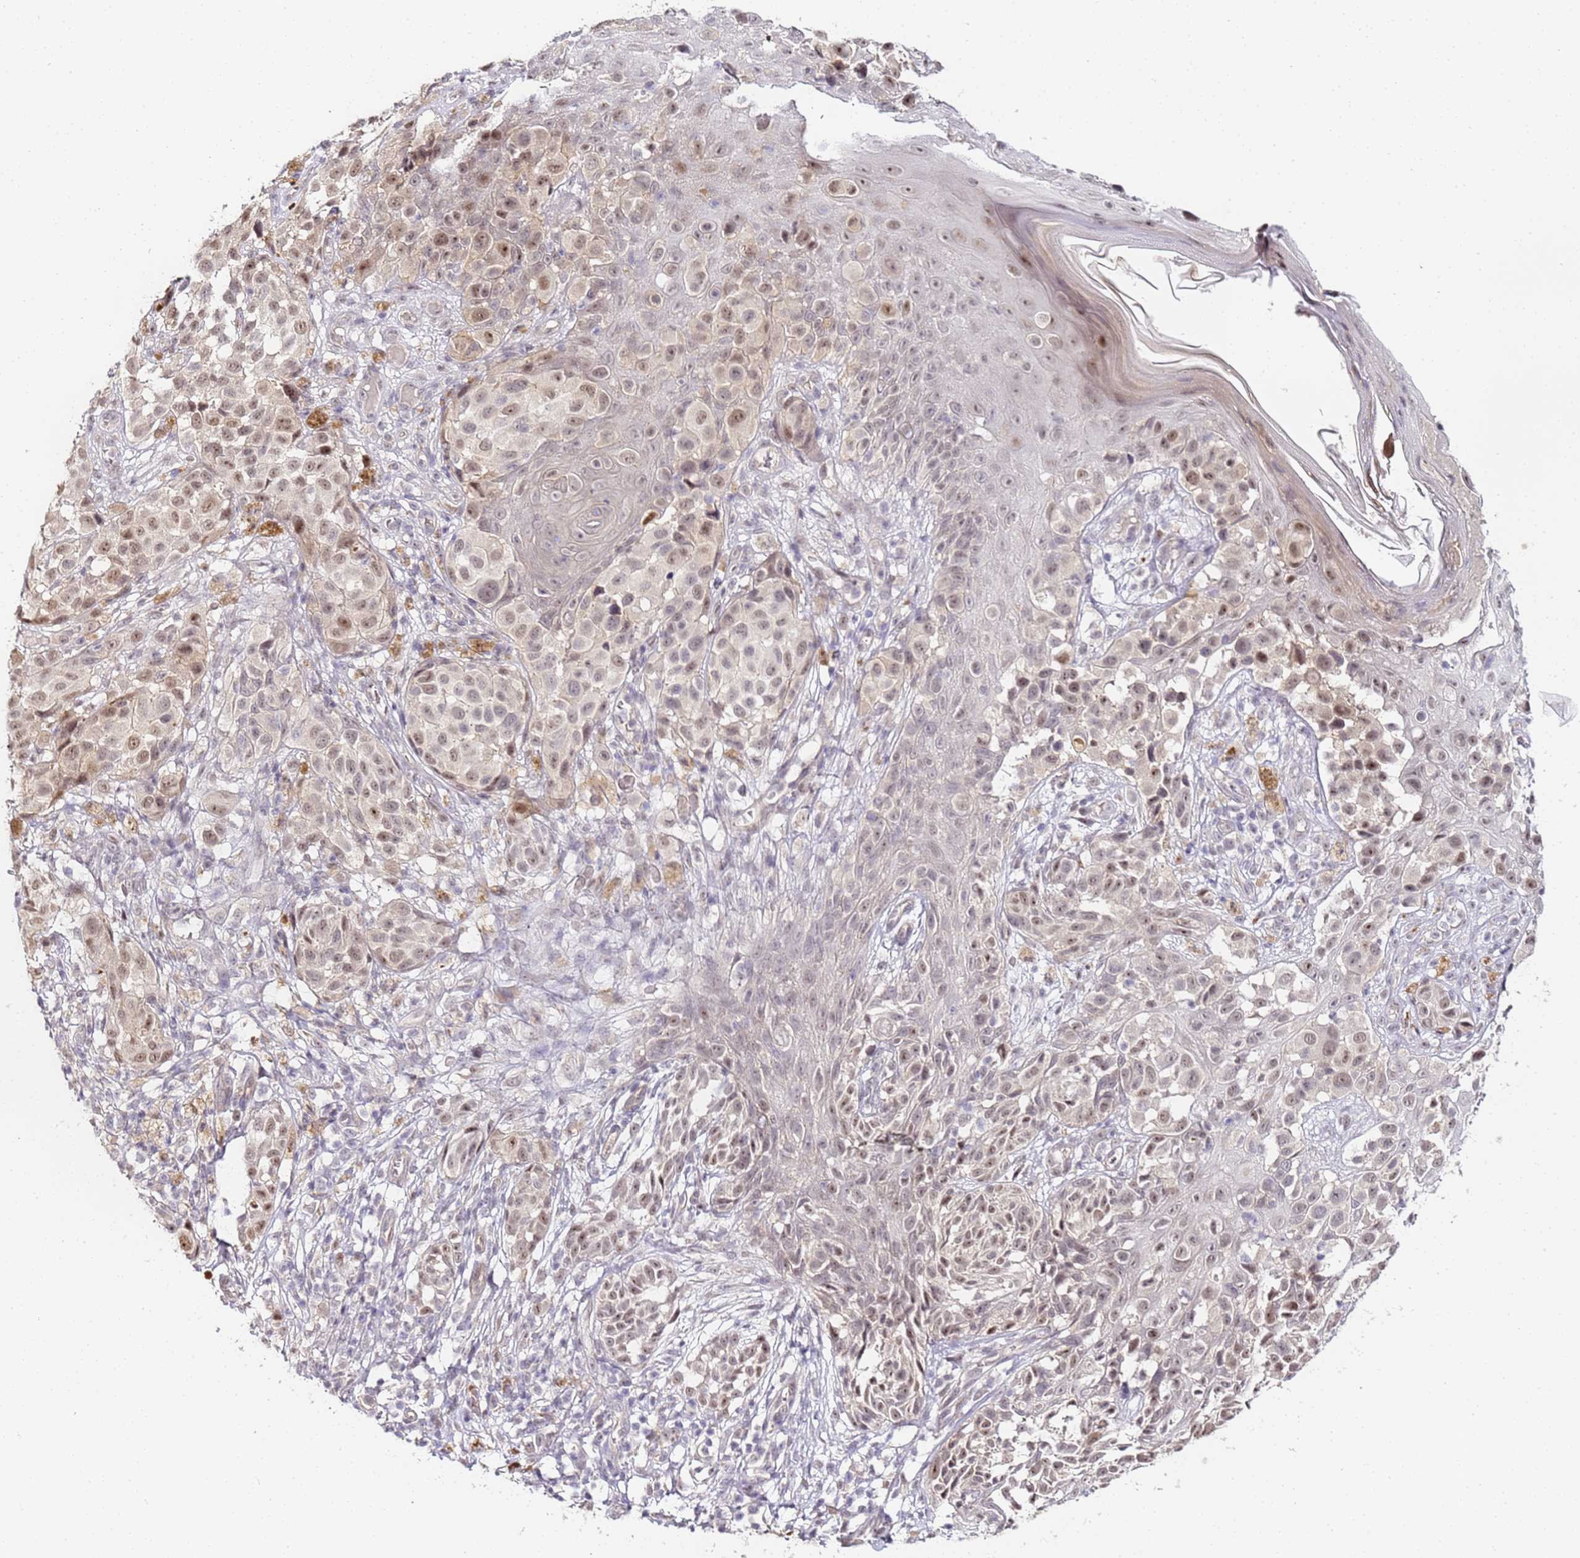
{"staining": {"intensity": "weak", "quantity": "25%-75%", "location": "nuclear"}, "tissue": "melanoma", "cell_type": "Tumor cells", "image_type": "cancer", "snomed": [{"axis": "morphology", "description": "Malignant melanoma, NOS"}, {"axis": "topography", "description": "Skin"}], "caption": "A high-resolution micrograph shows immunohistochemistry (IHC) staining of malignant melanoma, which shows weak nuclear staining in approximately 25%-75% of tumor cells. (DAB (3,3'-diaminobenzidine) IHC, brown staining for protein, blue staining for nuclei).", "gene": "LSM3", "patient": {"sex": "male", "age": 38}}